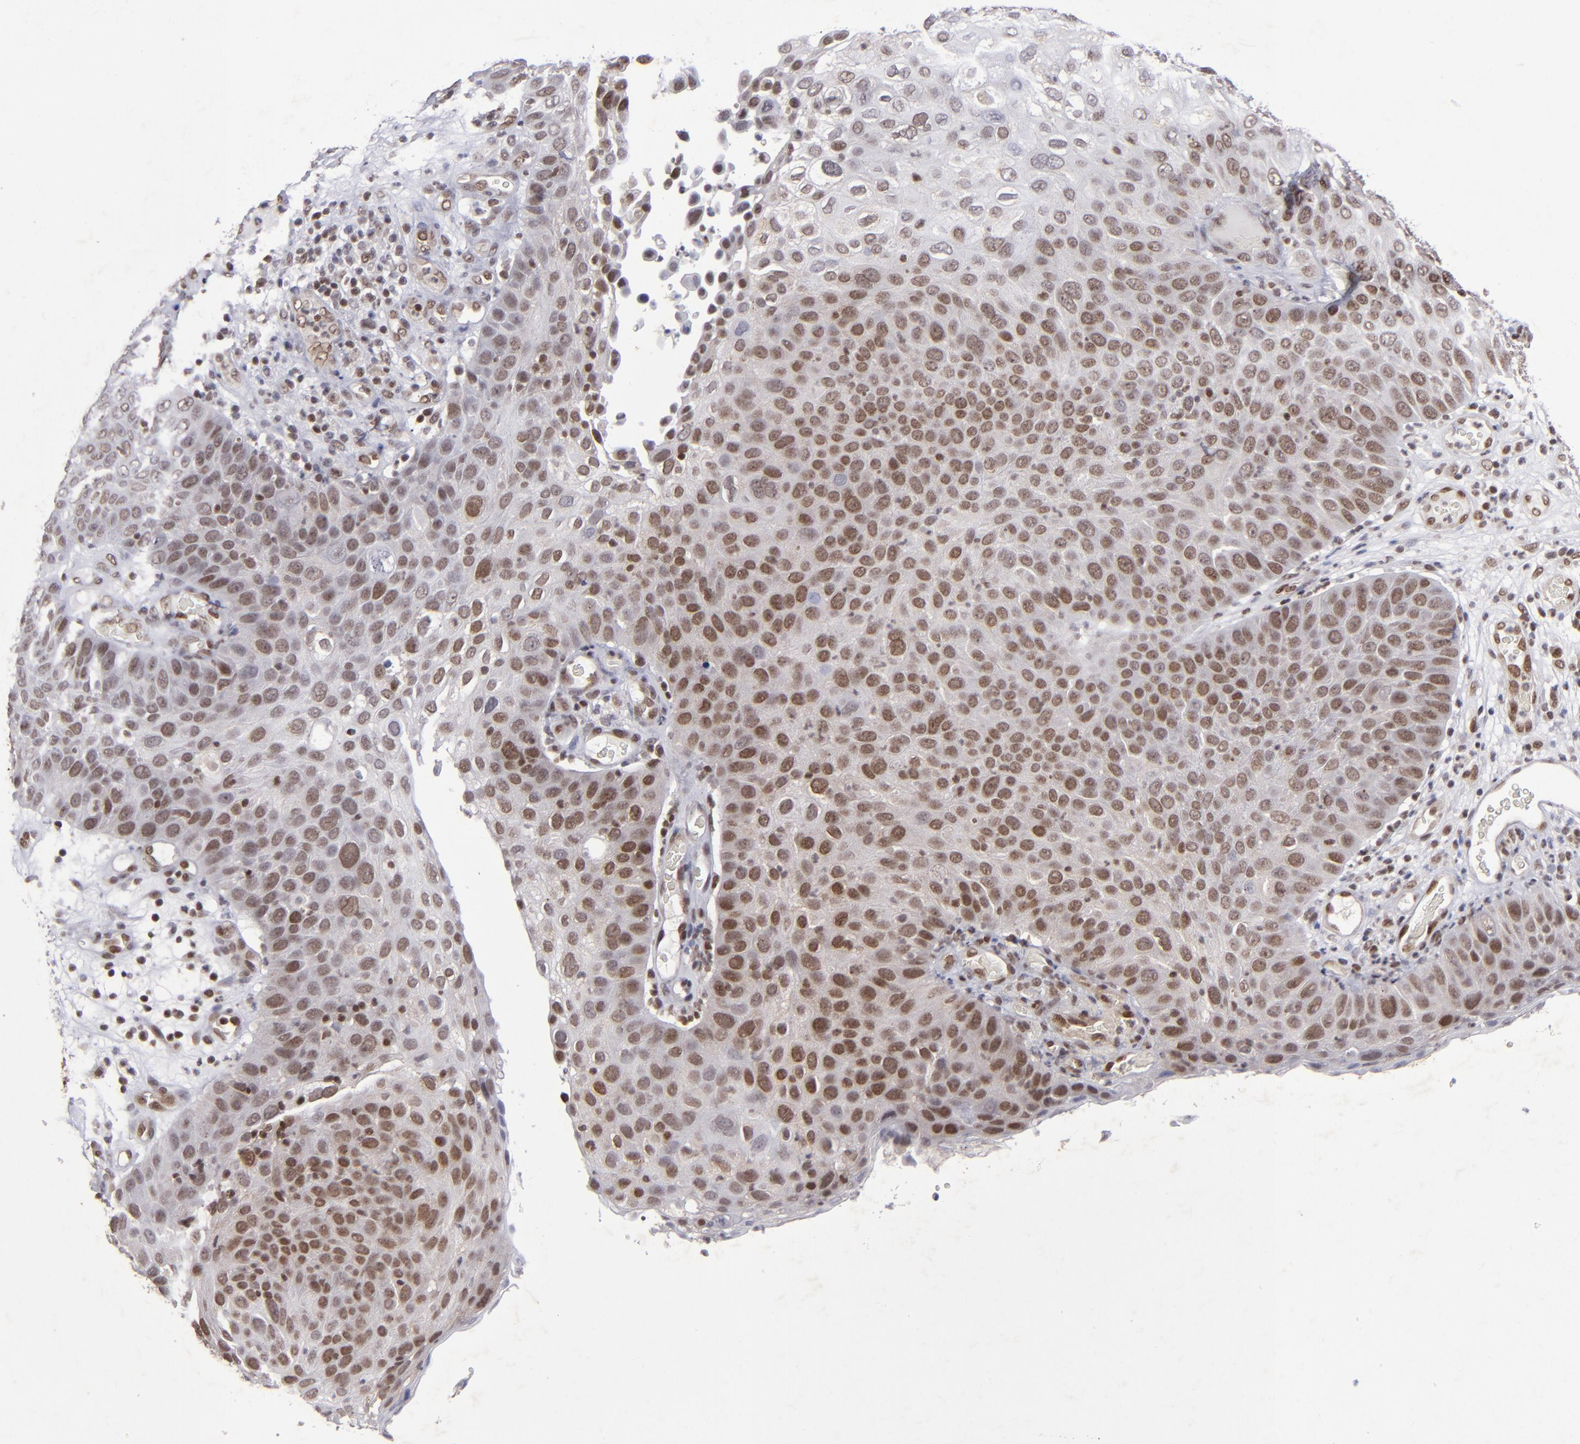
{"staining": {"intensity": "strong", "quantity": ">75%", "location": "cytoplasmic/membranous,nuclear"}, "tissue": "skin cancer", "cell_type": "Tumor cells", "image_type": "cancer", "snomed": [{"axis": "morphology", "description": "Squamous cell carcinoma, NOS"}, {"axis": "topography", "description": "Skin"}], "caption": "Skin cancer tissue demonstrates strong cytoplasmic/membranous and nuclear positivity in about >75% of tumor cells, visualized by immunohistochemistry.", "gene": "MGMT", "patient": {"sex": "male", "age": 87}}